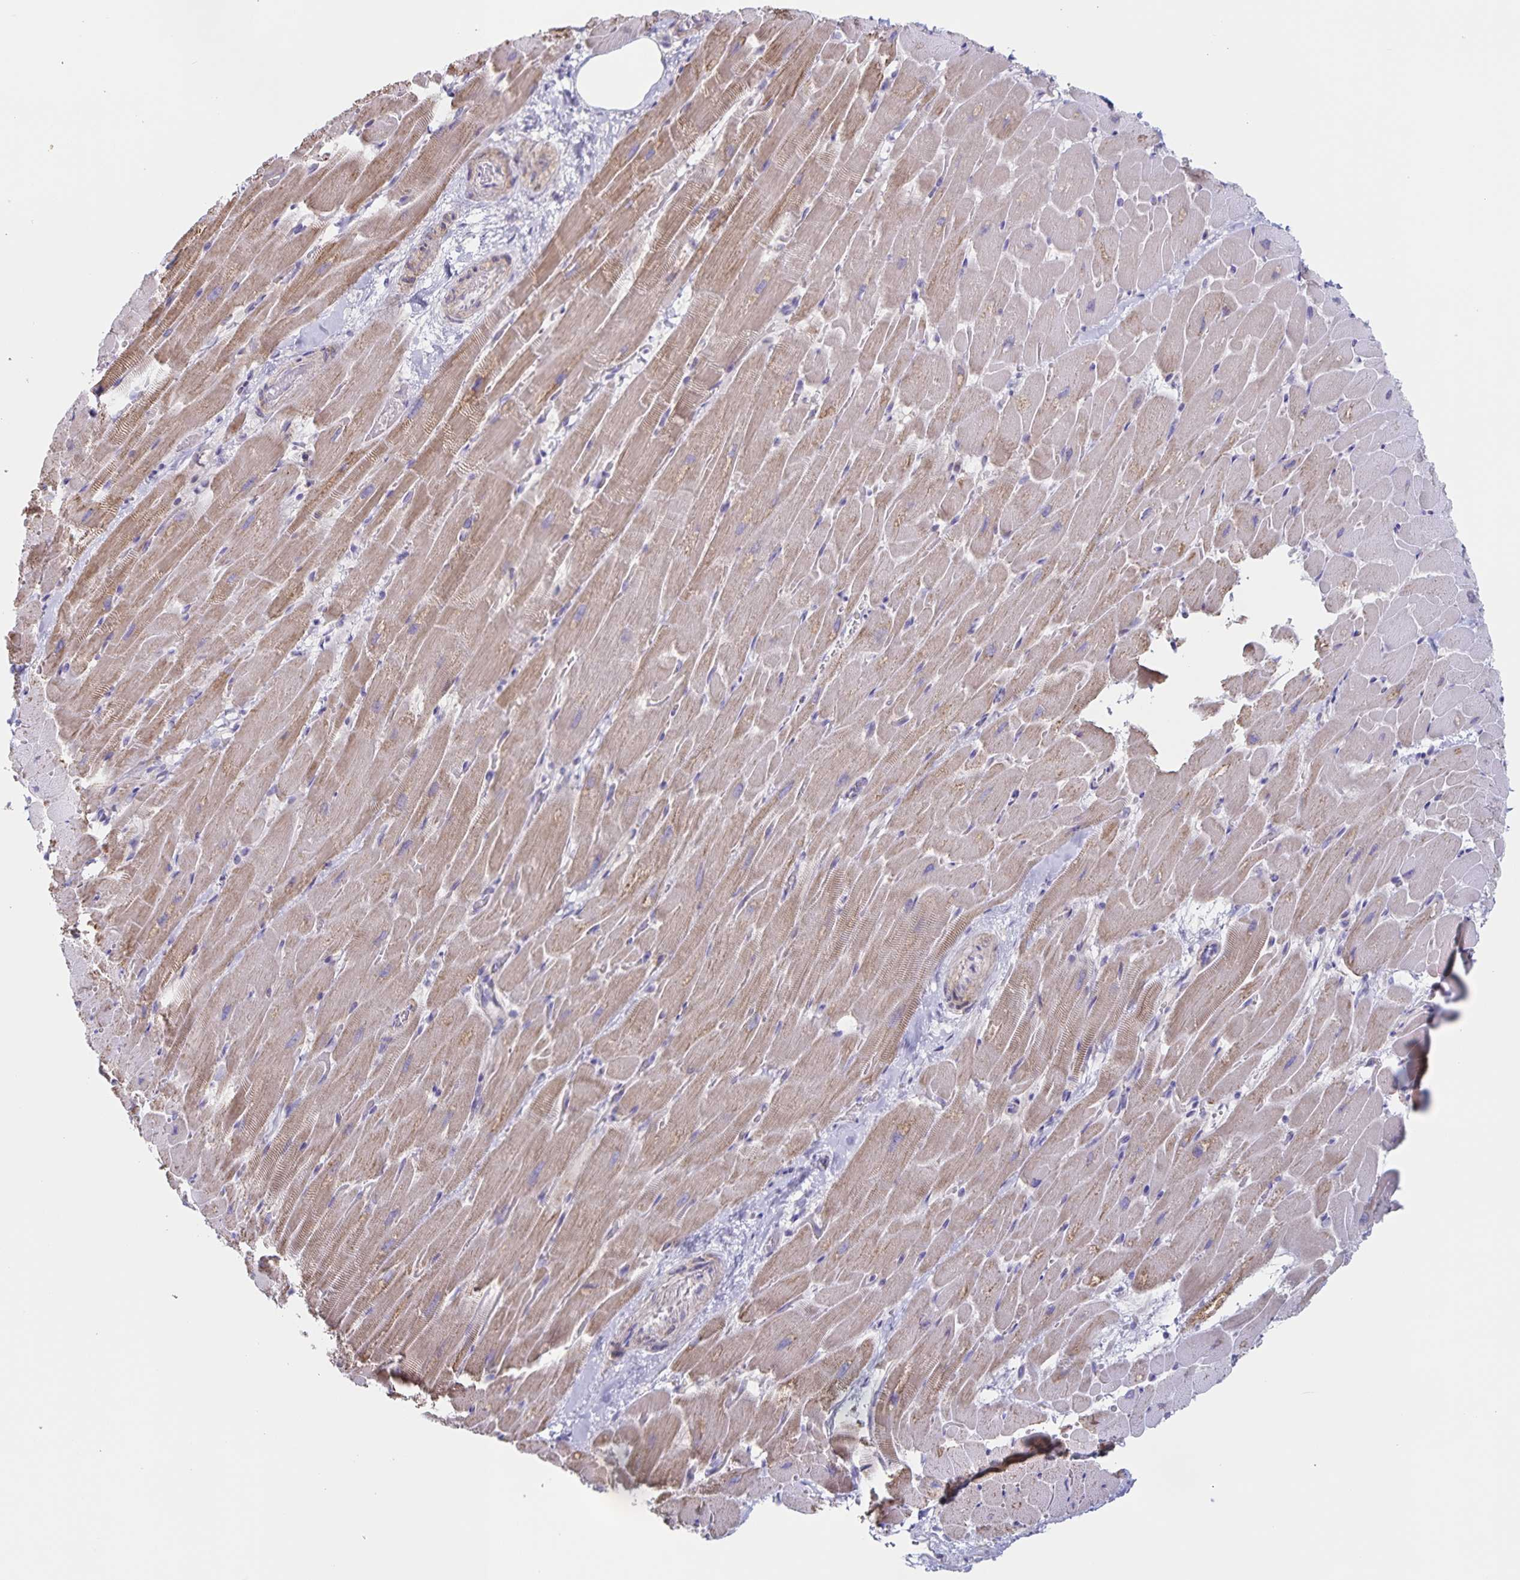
{"staining": {"intensity": "moderate", "quantity": ">75%", "location": "cytoplasmic/membranous"}, "tissue": "heart muscle", "cell_type": "Cardiomyocytes", "image_type": "normal", "snomed": [{"axis": "morphology", "description": "Normal tissue, NOS"}, {"axis": "topography", "description": "Heart"}], "caption": "Normal heart muscle was stained to show a protein in brown. There is medium levels of moderate cytoplasmic/membranous positivity in approximately >75% of cardiomyocytes.", "gene": "CENPH", "patient": {"sex": "male", "age": 37}}